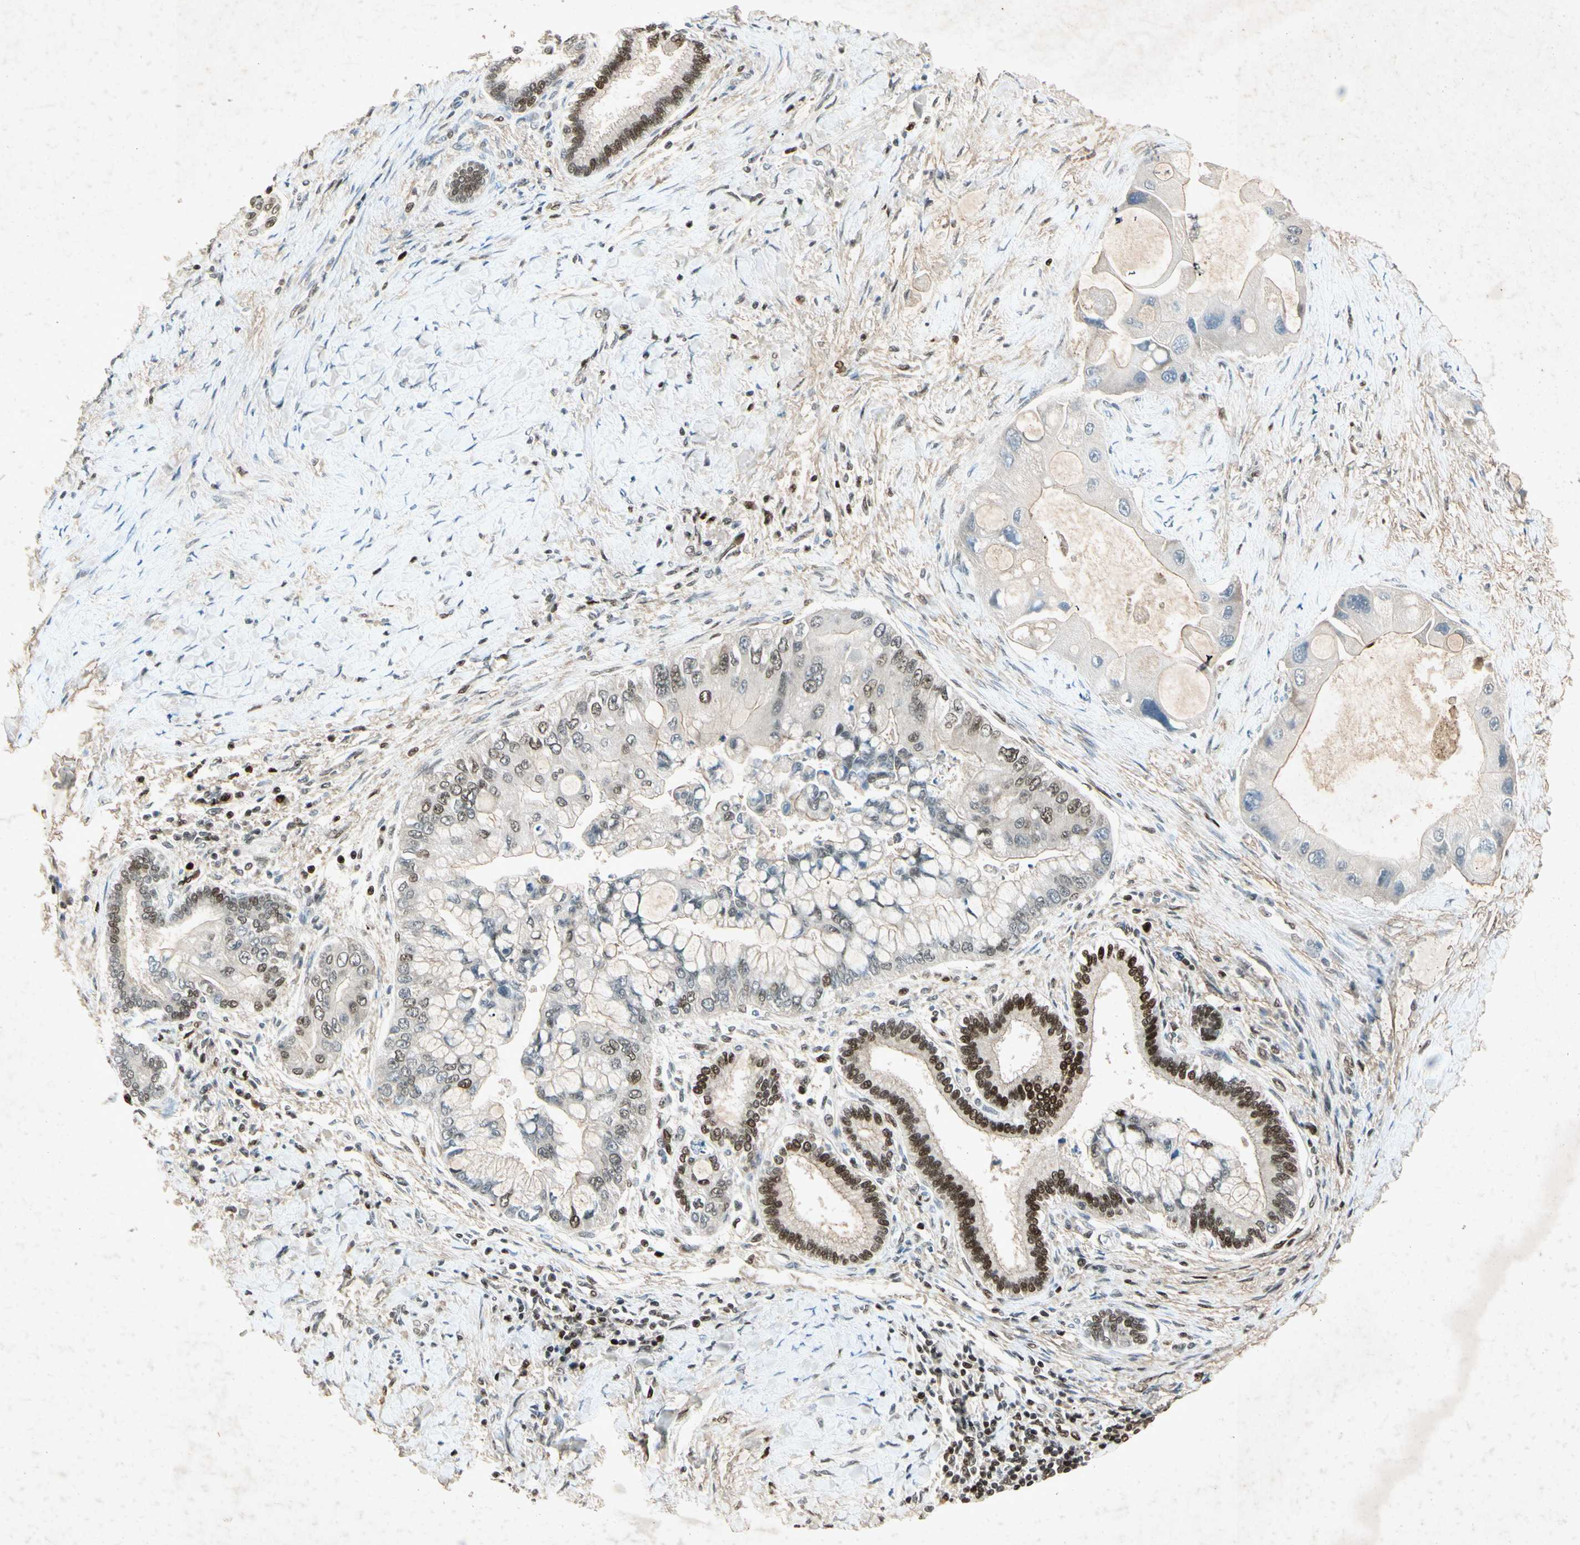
{"staining": {"intensity": "strong", "quantity": "25%-75%", "location": "nuclear"}, "tissue": "liver cancer", "cell_type": "Tumor cells", "image_type": "cancer", "snomed": [{"axis": "morphology", "description": "Normal tissue, NOS"}, {"axis": "morphology", "description": "Cholangiocarcinoma"}, {"axis": "topography", "description": "Liver"}, {"axis": "topography", "description": "Peripheral nerve tissue"}], "caption": "Liver cholangiocarcinoma stained for a protein (brown) displays strong nuclear positive staining in approximately 25%-75% of tumor cells.", "gene": "RNF43", "patient": {"sex": "male", "age": 50}}